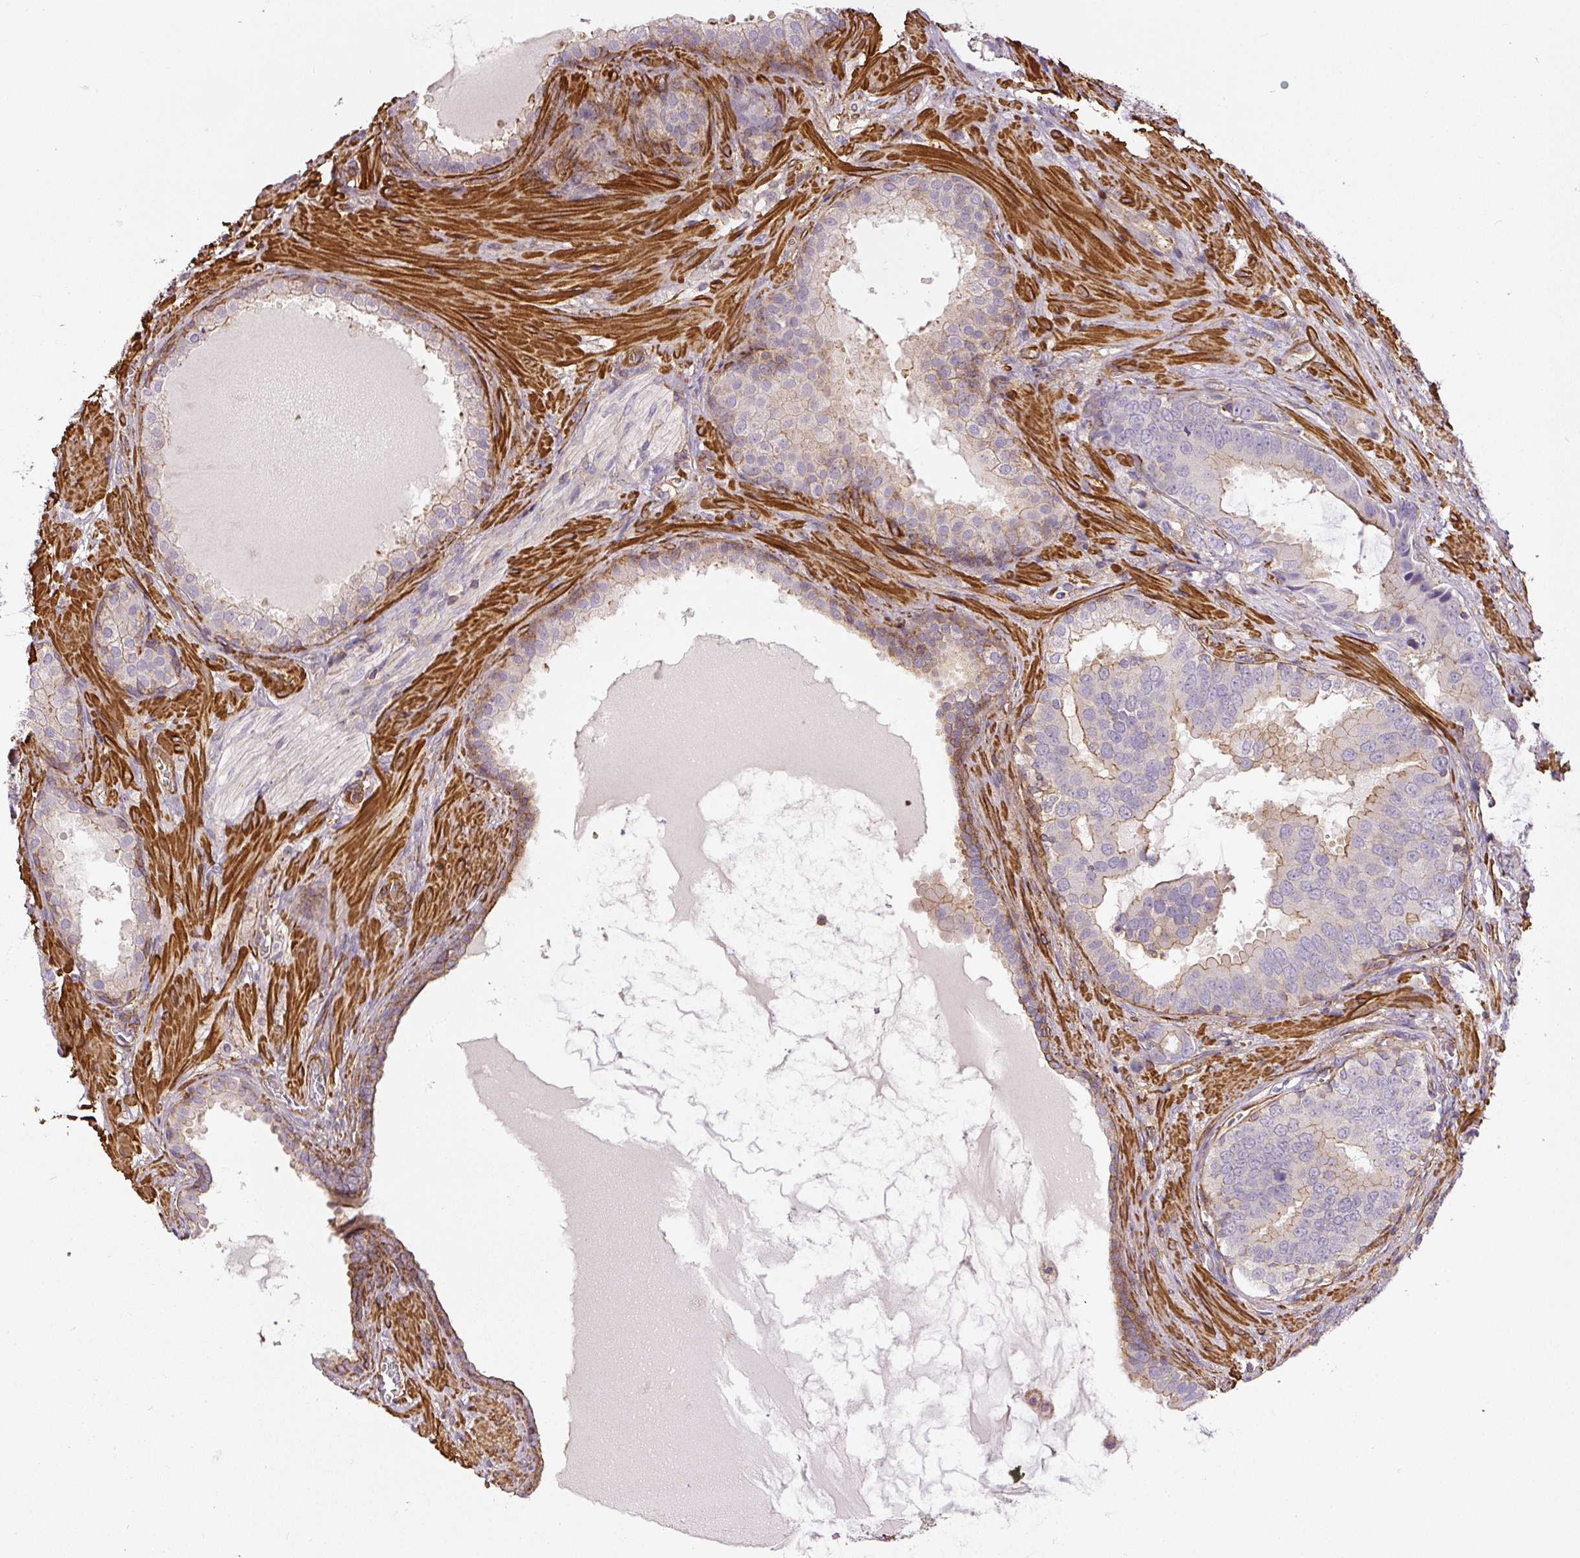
{"staining": {"intensity": "weak", "quantity": "<25%", "location": "cytoplasmic/membranous"}, "tissue": "prostate cancer", "cell_type": "Tumor cells", "image_type": "cancer", "snomed": [{"axis": "morphology", "description": "Adenocarcinoma, High grade"}, {"axis": "topography", "description": "Prostate"}], "caption": "The image displays no staining of tumor cells in high-grade adenocarcinoma (prostate).", "gene": "MYL12A", "patient": {"sex": "male", "age": 55}}